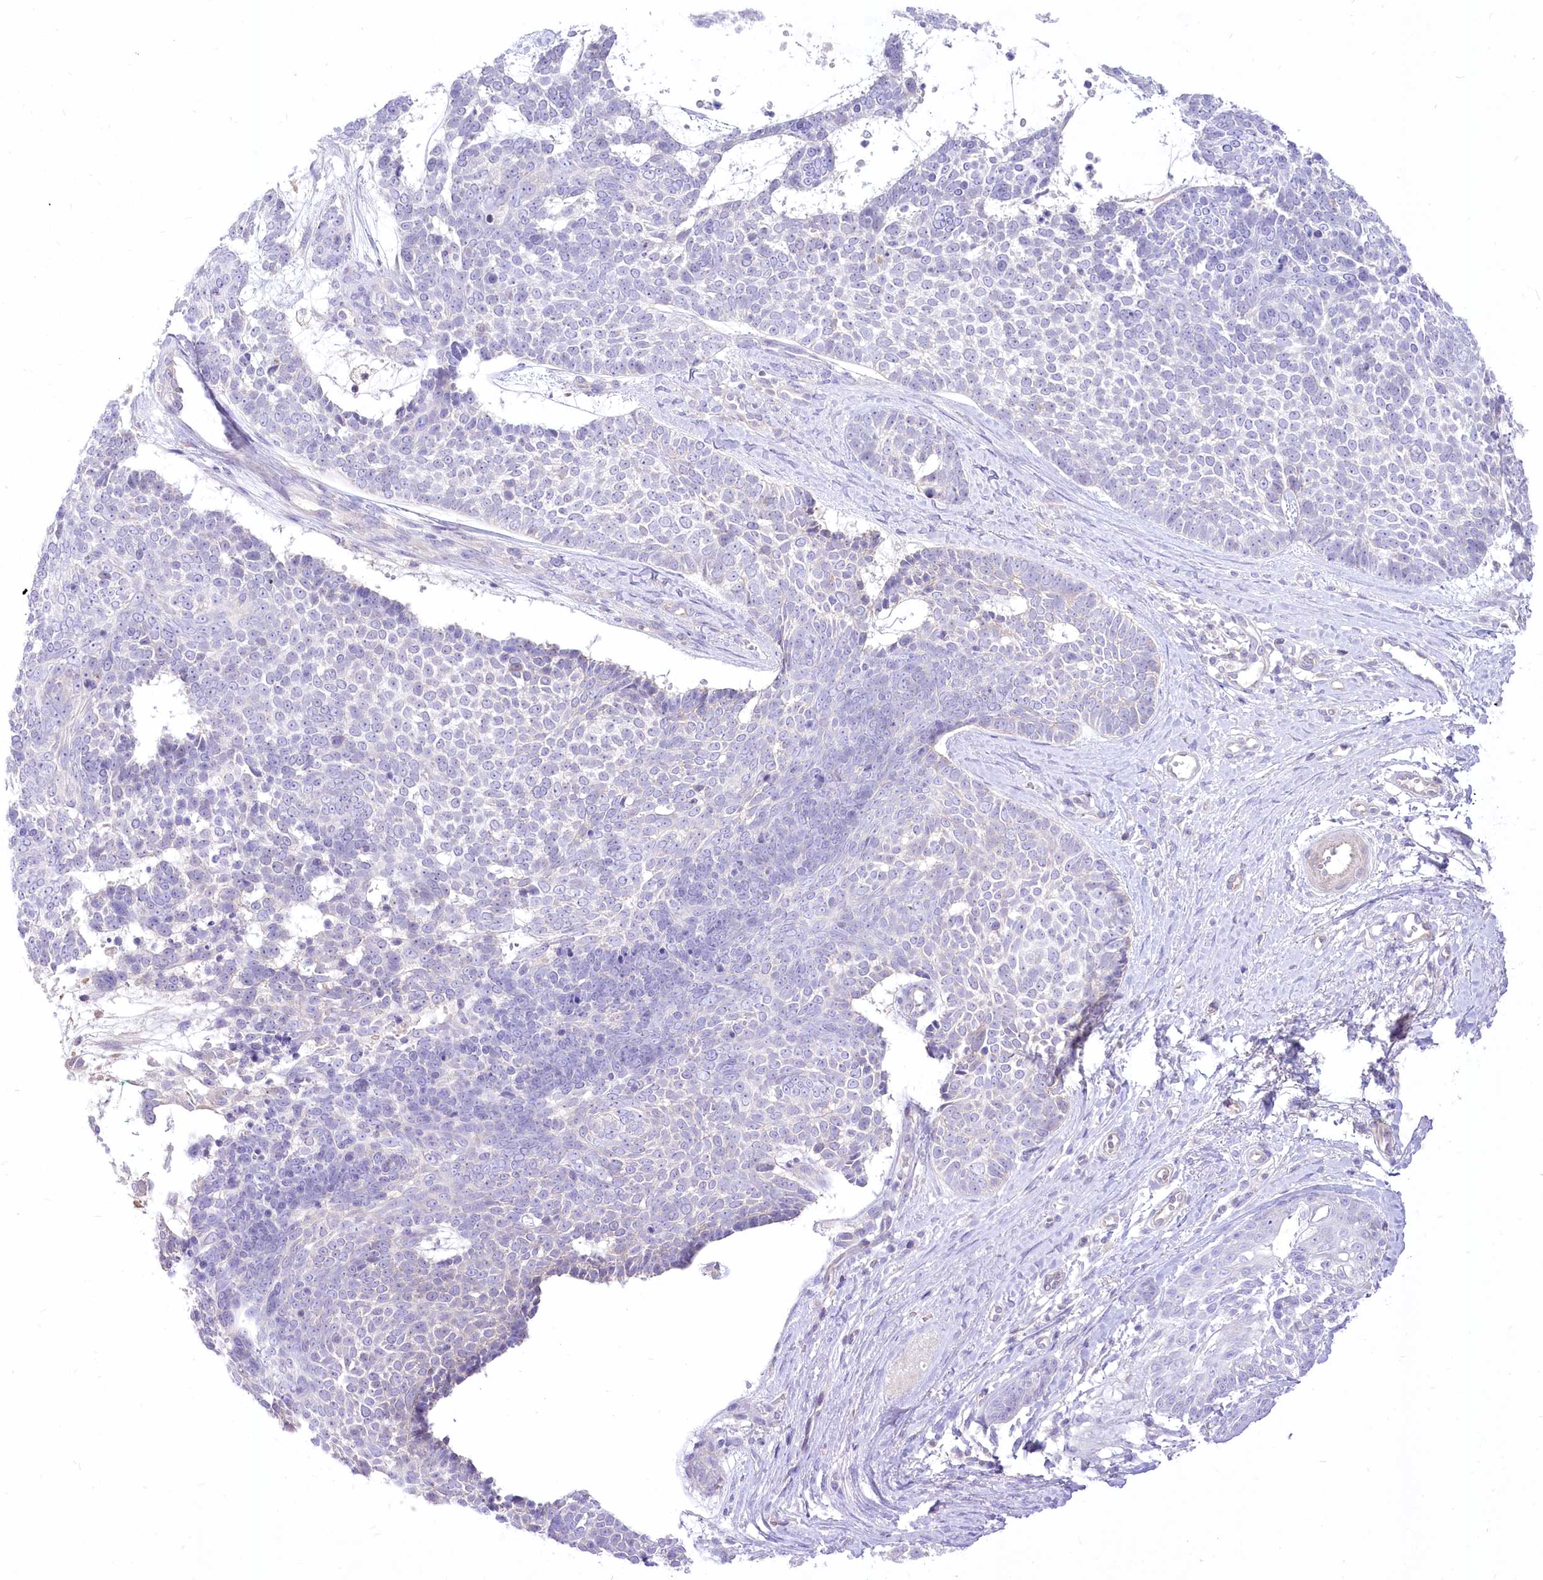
{"staining": {"intensity": "negative", "quantity": "none", "location": "none"}, "tissue": "skin cancer", "cell_type": "Tumor cells", "image_type": "cancer", "snomed": [{"axis": "morphology", "description": "Basal cell carcinoma"}, {"axis": "topography", "description": "Skin"}], "caption": "Image shows no significant protein expression in tumor cells of skin cancer (basal cell carcinoma).", "gene": "HELT", "patient": {"sex": "female", "age": 81}}